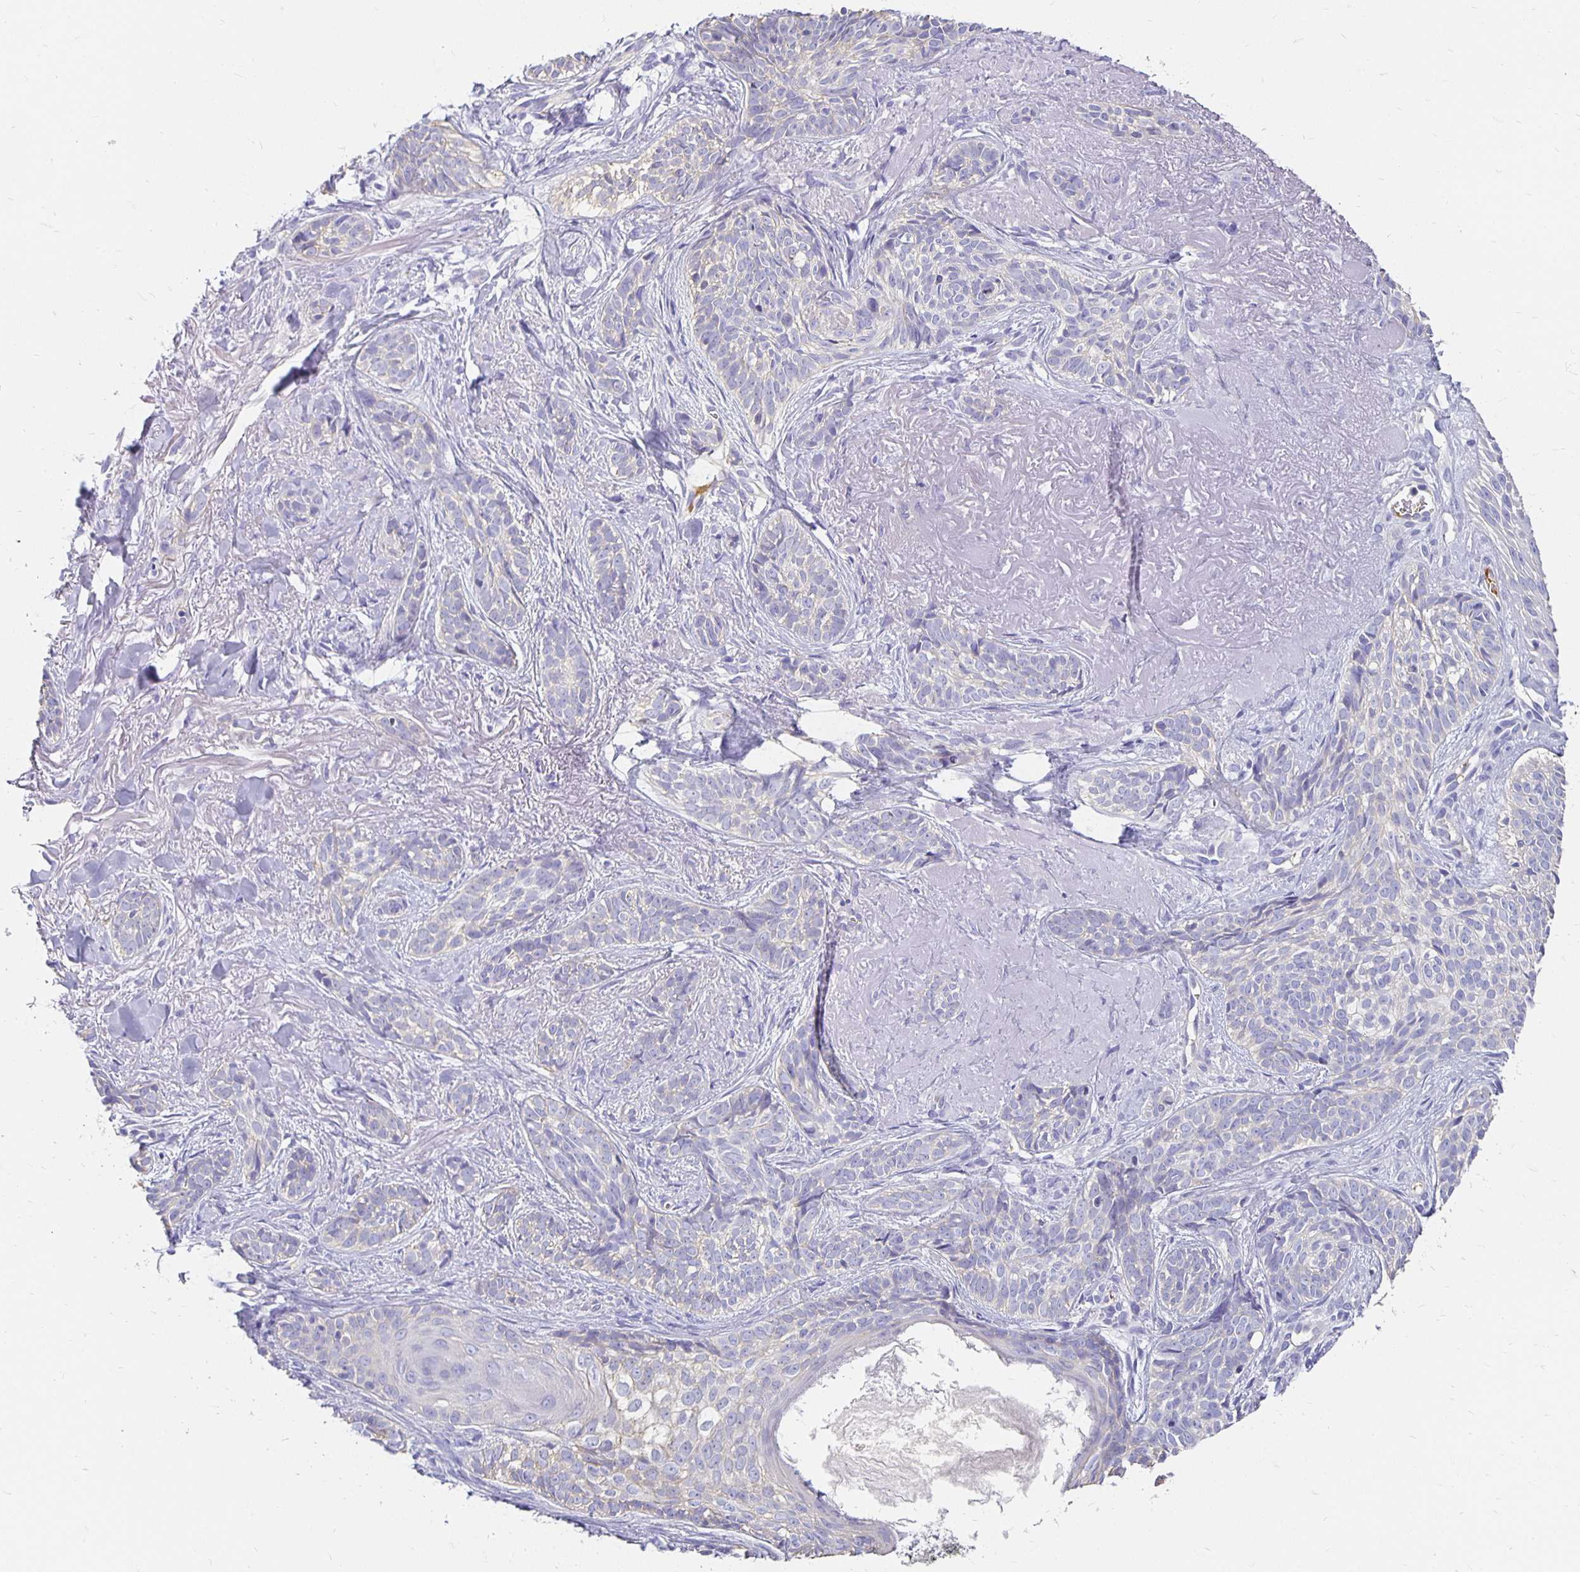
{"staining": {"intensity": "negative", "quantity": "none", "location": "none"}, "tissue": "skin cancer", "cell_type": "Tumor cells", "image_type": "cancer", "snomed": [{"axis": "morphology", "description": "Basal cell carcinoma"}, {"axis": "morphology", "description": "BCC, high aggressive"}, {"axis": "topography", "description": "Skin"}], "caption": "Image shows no significant protein positivity in tumor cells of skin bcc,  high aggressive.", "gene": "APOB", "patient": {"sex": "female", "age": 79}}